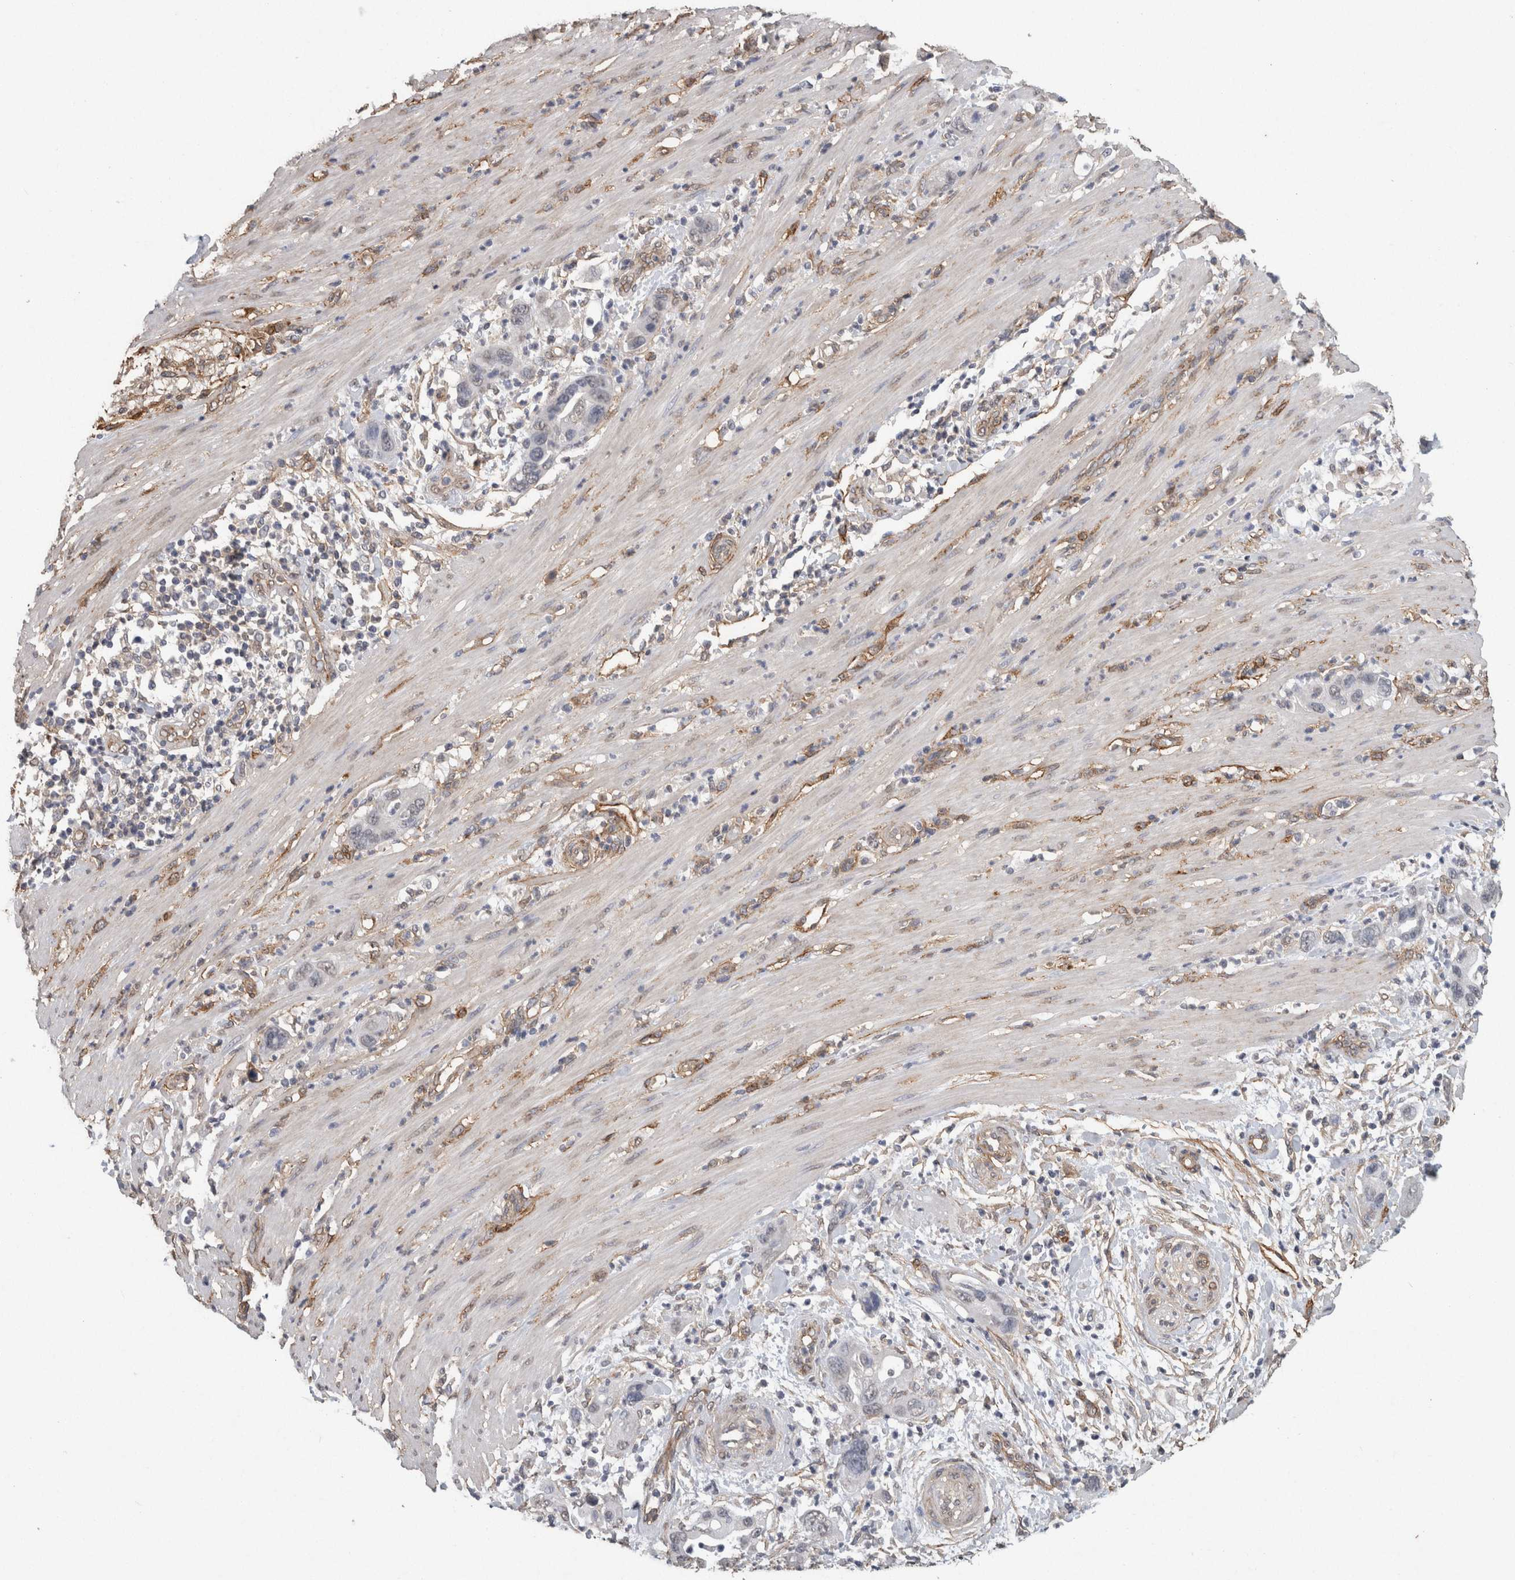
{"staining": {"intensity": "negative", "quantity": "none", "location": "none"}, "tissue": "pancreatic cancer", "cell_type": "Tumor cells", "image_type": "cancer", "snomed": [{"axis": "morphology", "description": "Adenocarcinoma, NOS"}, {"axis": "topography", "description": "Pancreas"}], "caption": "Tumor cells are negative for brown protein staining in pancreatic cancer.", "gene": "RECK", "patient": {"sex": "female", "age": 71}}